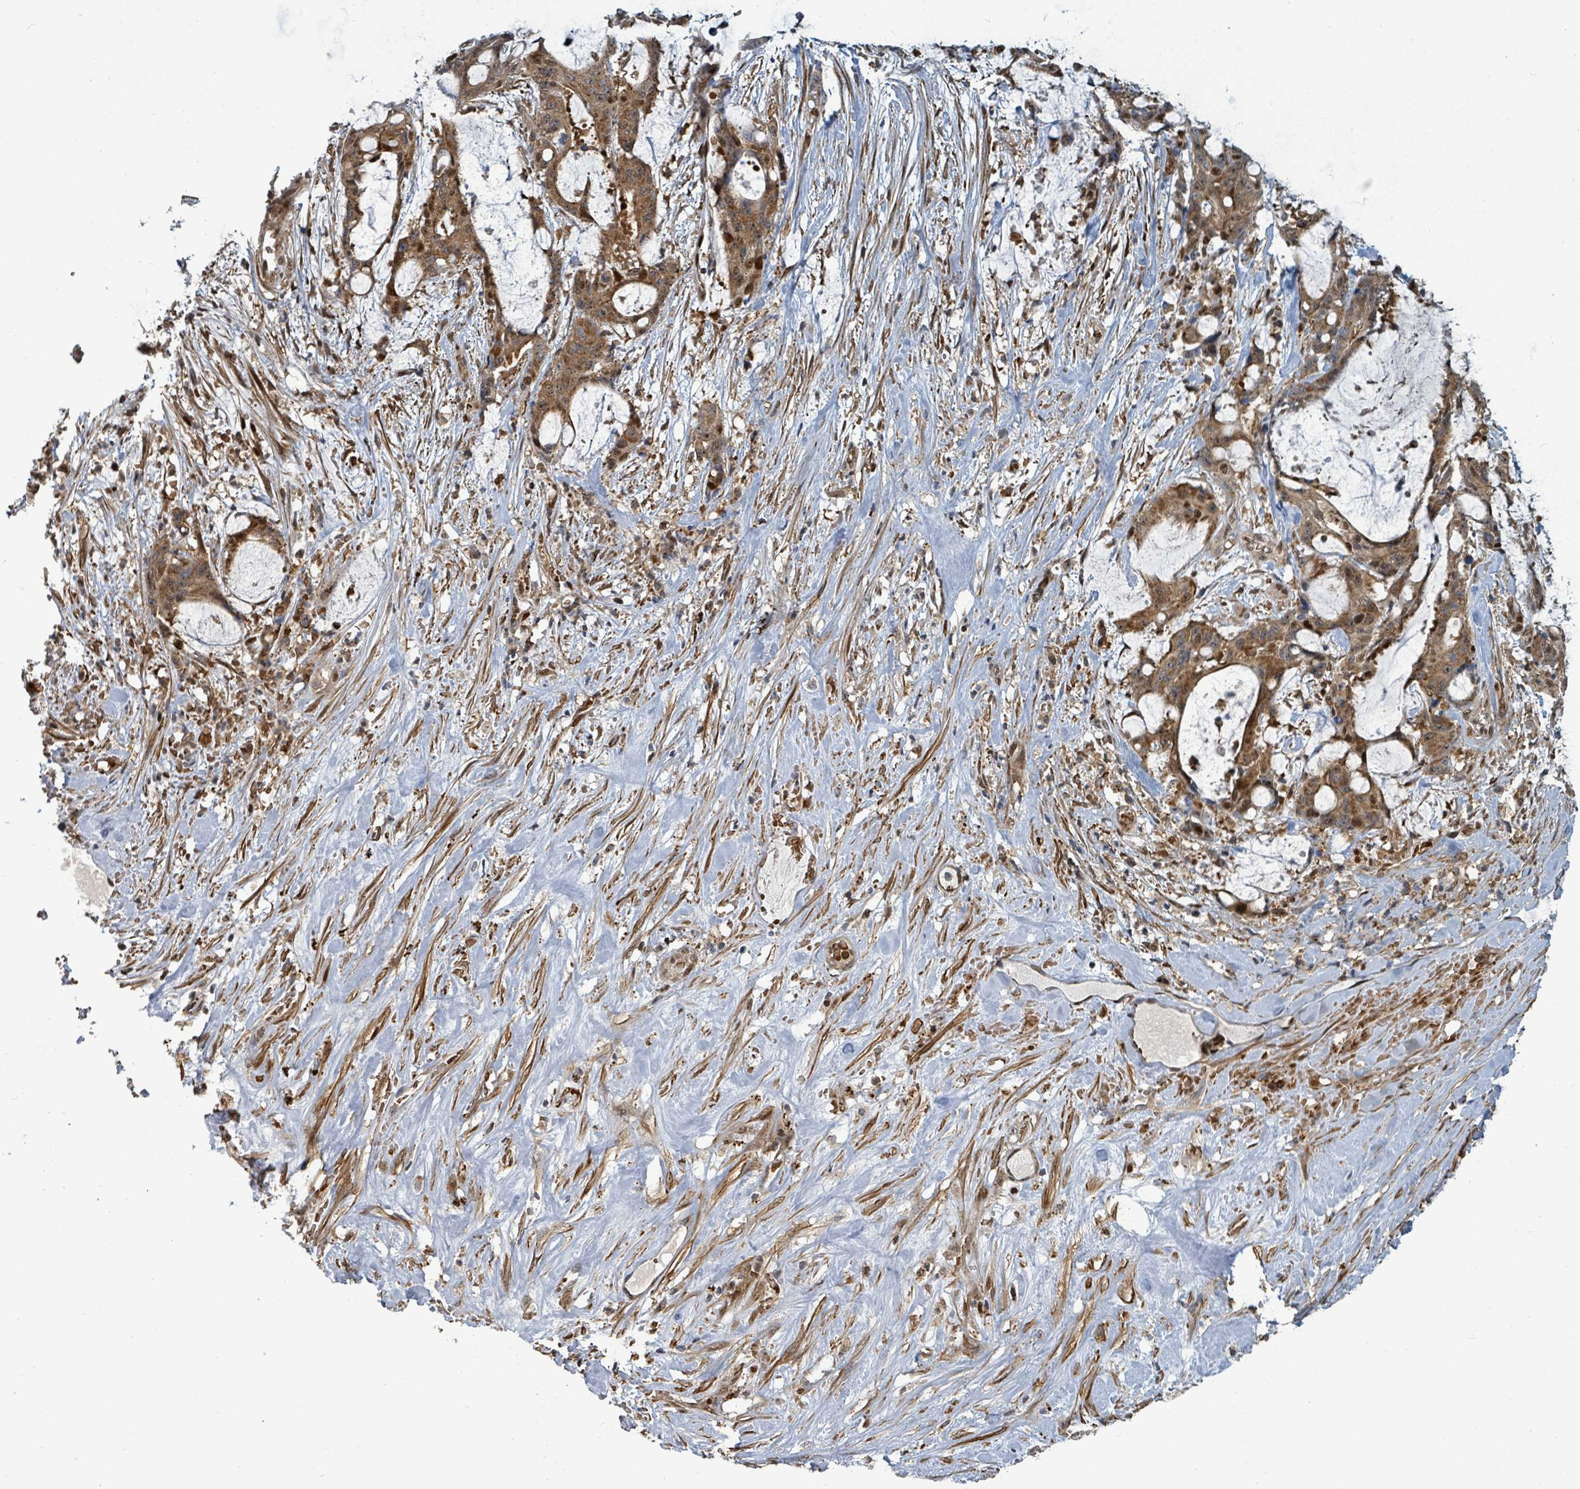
{"staining": {"intensity": "moderate", "quantity": ">75%", "location": "cytoplasmic/membranous,nuclear"}, "tissue": "liver cancer", "cell_type": "Tumor cells", "image_type": "cancer", "snomed": [{"axis": "morphology", "description": "Normal tissue, NOS"}, {"axis": "morphology", "description": "Cholangiocarcinoma"}, {"axis": "topography", "description": "Liver"}, {"axis": "topography", "description": "Peripheral nerve tissue"}], "caption": "Immunohistochemistry (IHC) of human liver cancer displays medium levels of moderate cytoplasmic/membranous and nuclear expression in approximately >75% of tumor cells.", "gene": "TRDMT1", "patient": {"sex": "female", "age": 73}}